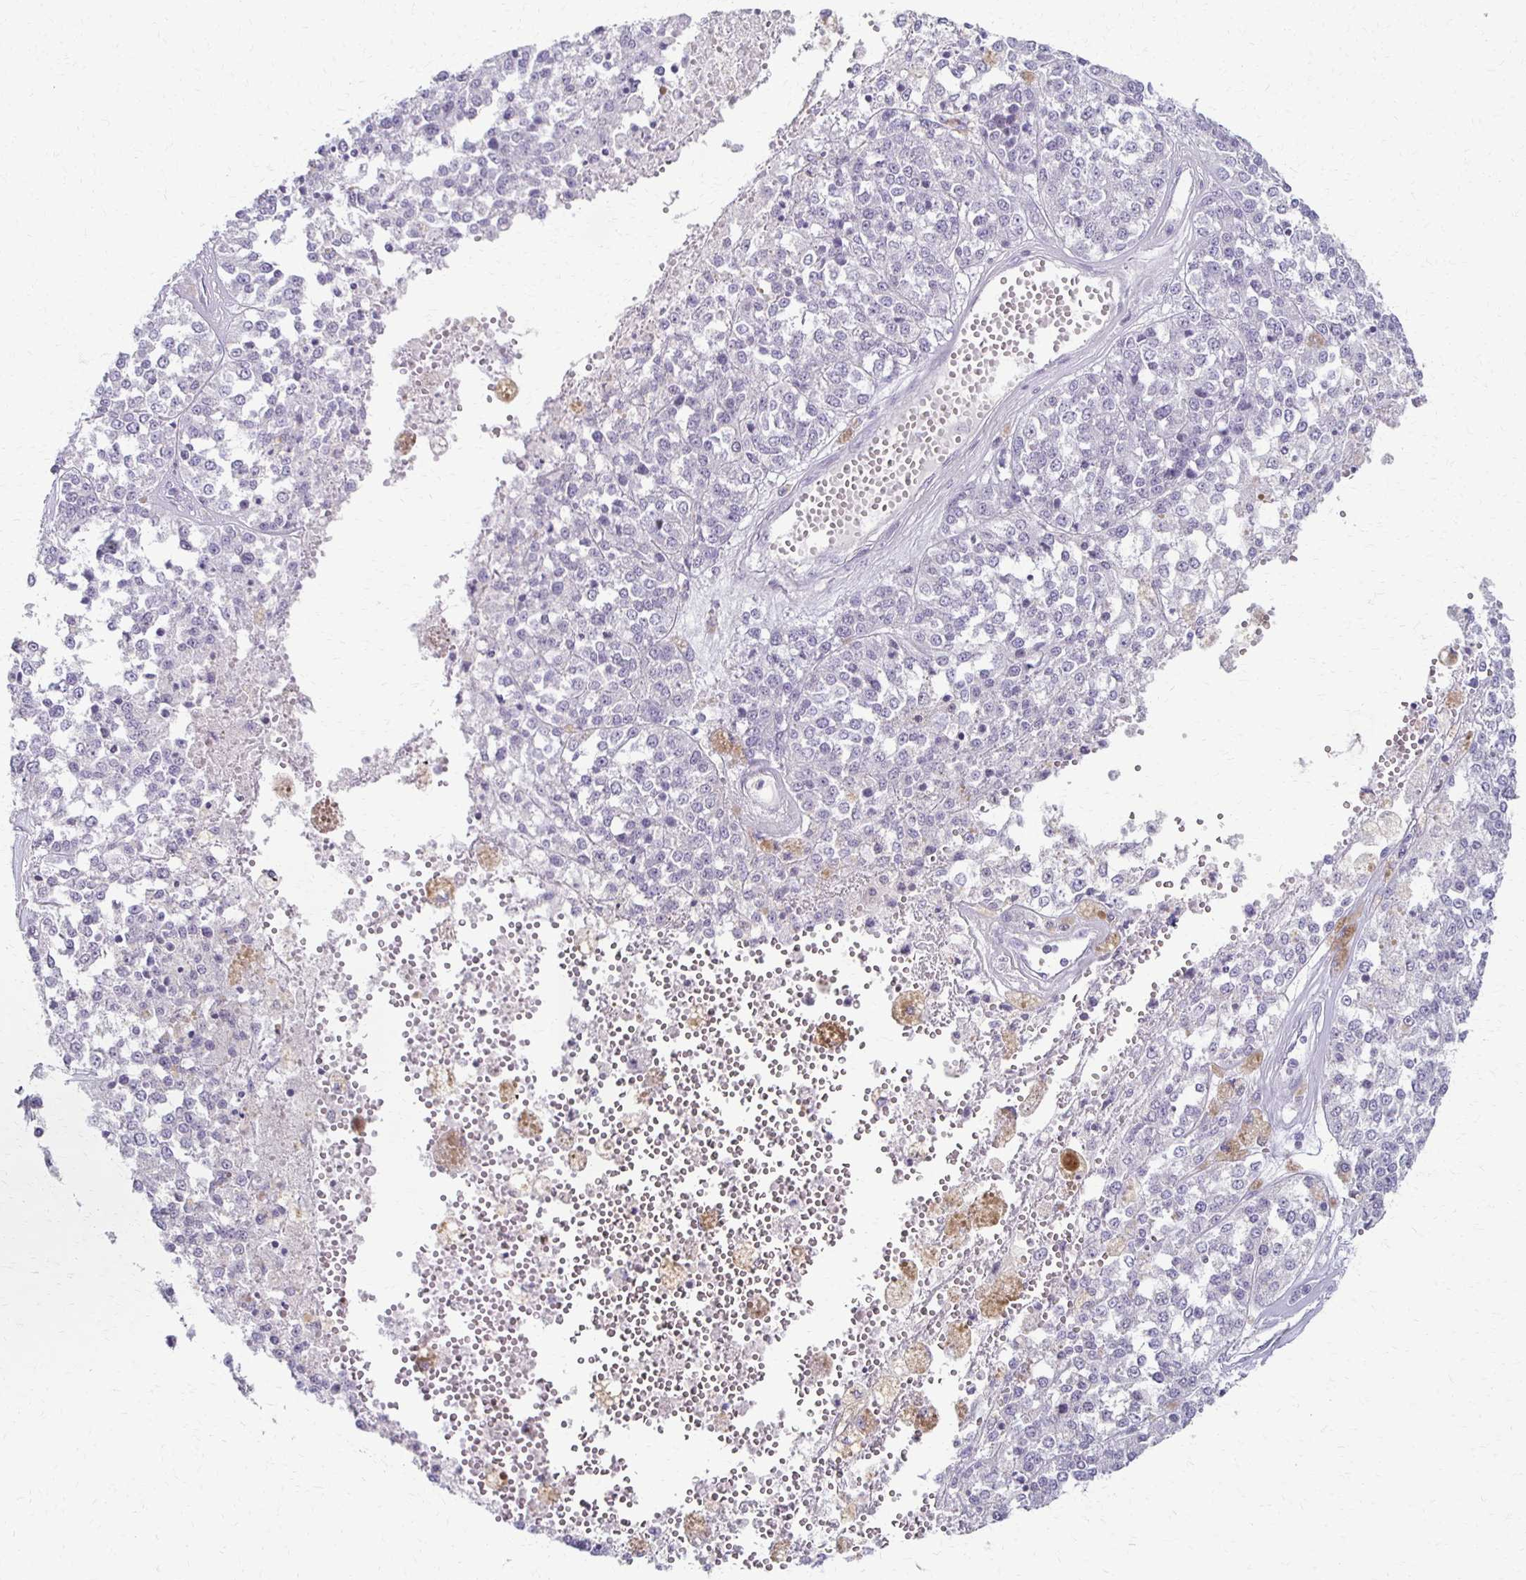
{"staining": {"intensity": "negative", "quantity": "none", "location": "none"}, "tissue": "melanoma", "cell_type": "Tumor cells", "image_type": "cancer", "snomed": [{"axis": "morphology", "description": "Malignant melanoma, Metastatic site"}, {"axis": "topography", "description": "Lymph node"}], "caption": "This micrograph is of malignant melanoma (metastatic site) stained with immunohistochemistry to label a protein in brown with the nuclei are counter-stained blue. There is no staining in tumor cells.", "gene": "FOXO4", "patient": {"sex": "female", "age": 64}}